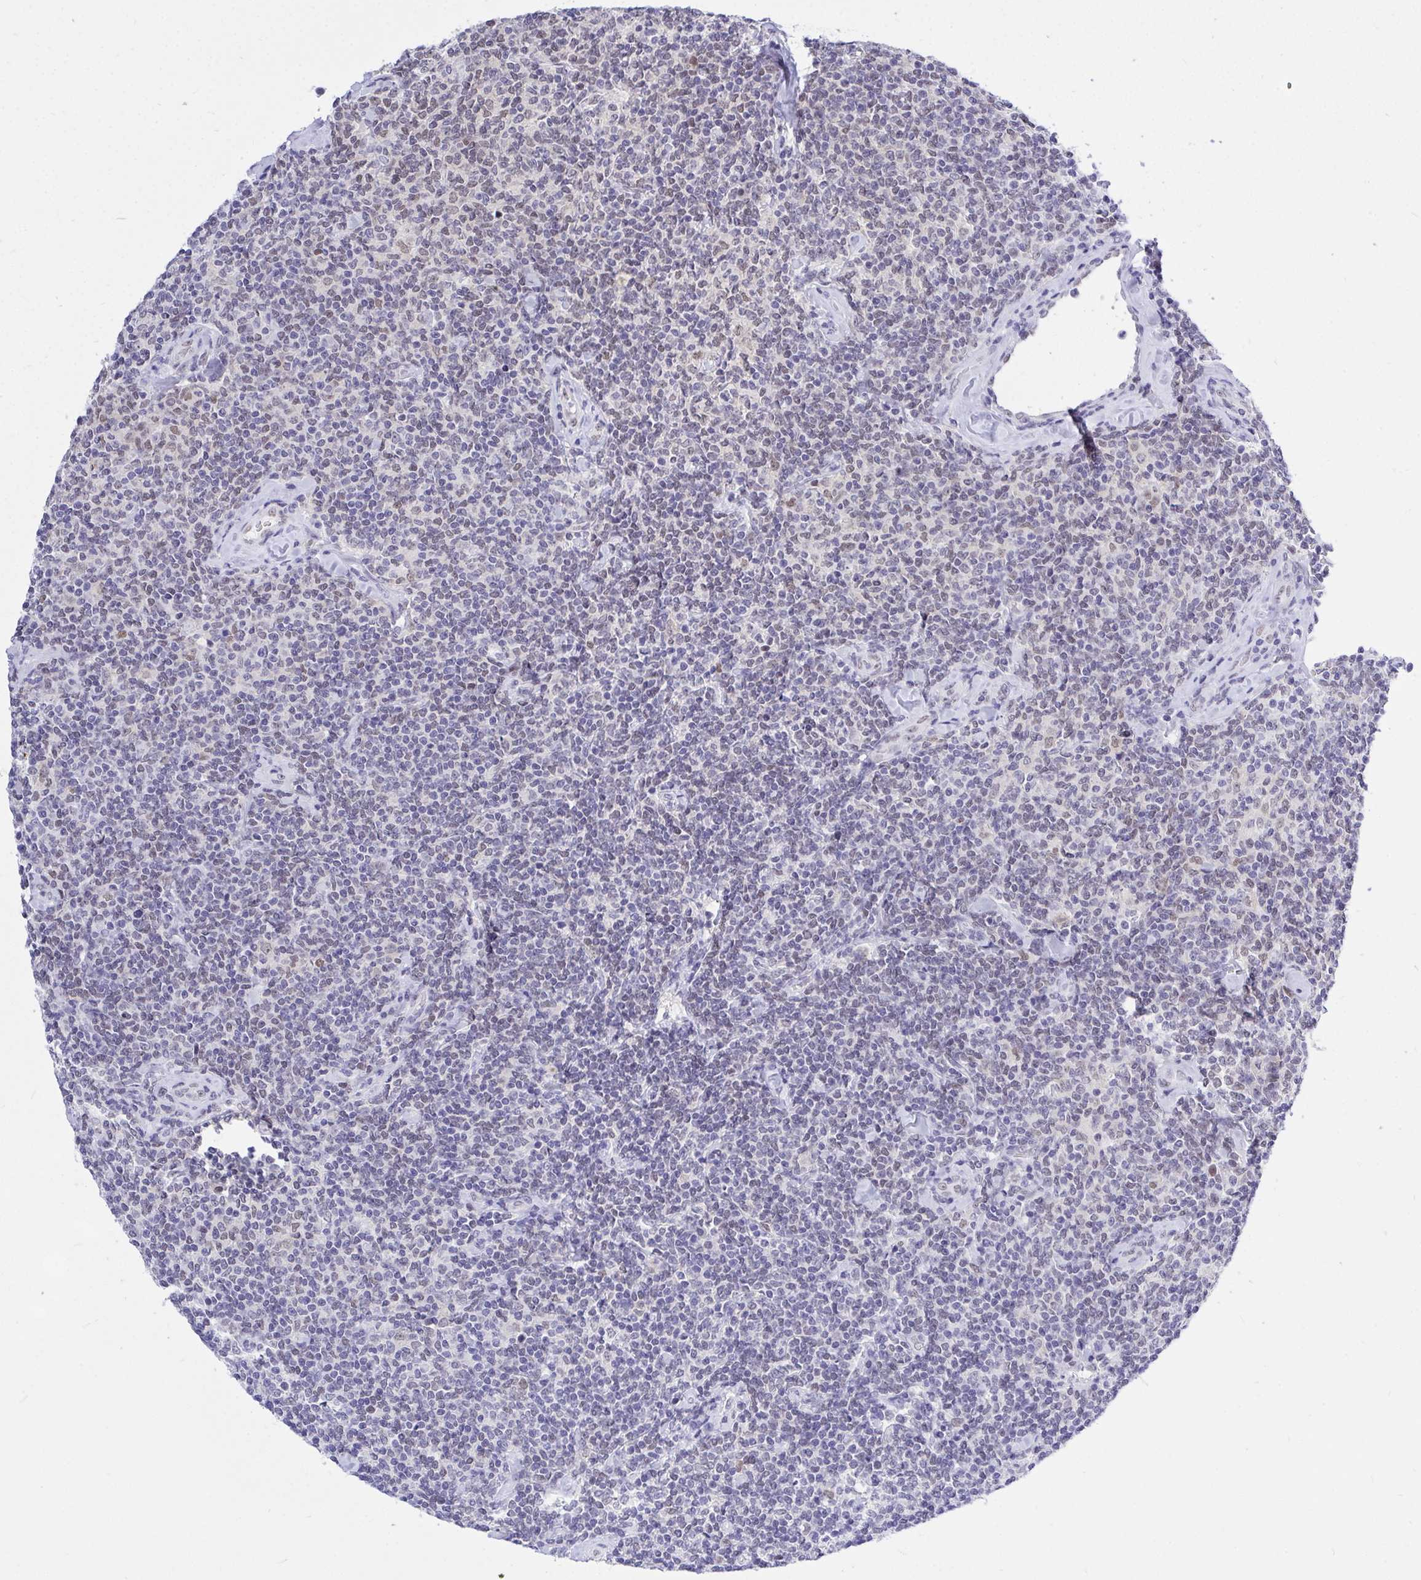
{"staining": {"intensity": "negative", "quantity": "none", "location": "none"}, "tissue": "lymphoma", "cell_type": "Tumor cells", "image_type": "cancer", "snomed": [{"axis": "morphology", "description": "Malignant lymphoma, non-Hodgkin's type, Low grade"}, {"axis": "topography", "description": "Lymph node"}], "caption": "A histopathology image of lymphoma stained for a protein demonstrates no brown staining in tumor cells.", "gene": "THOP1", "patient": {"sex": "female", "age": 56}}